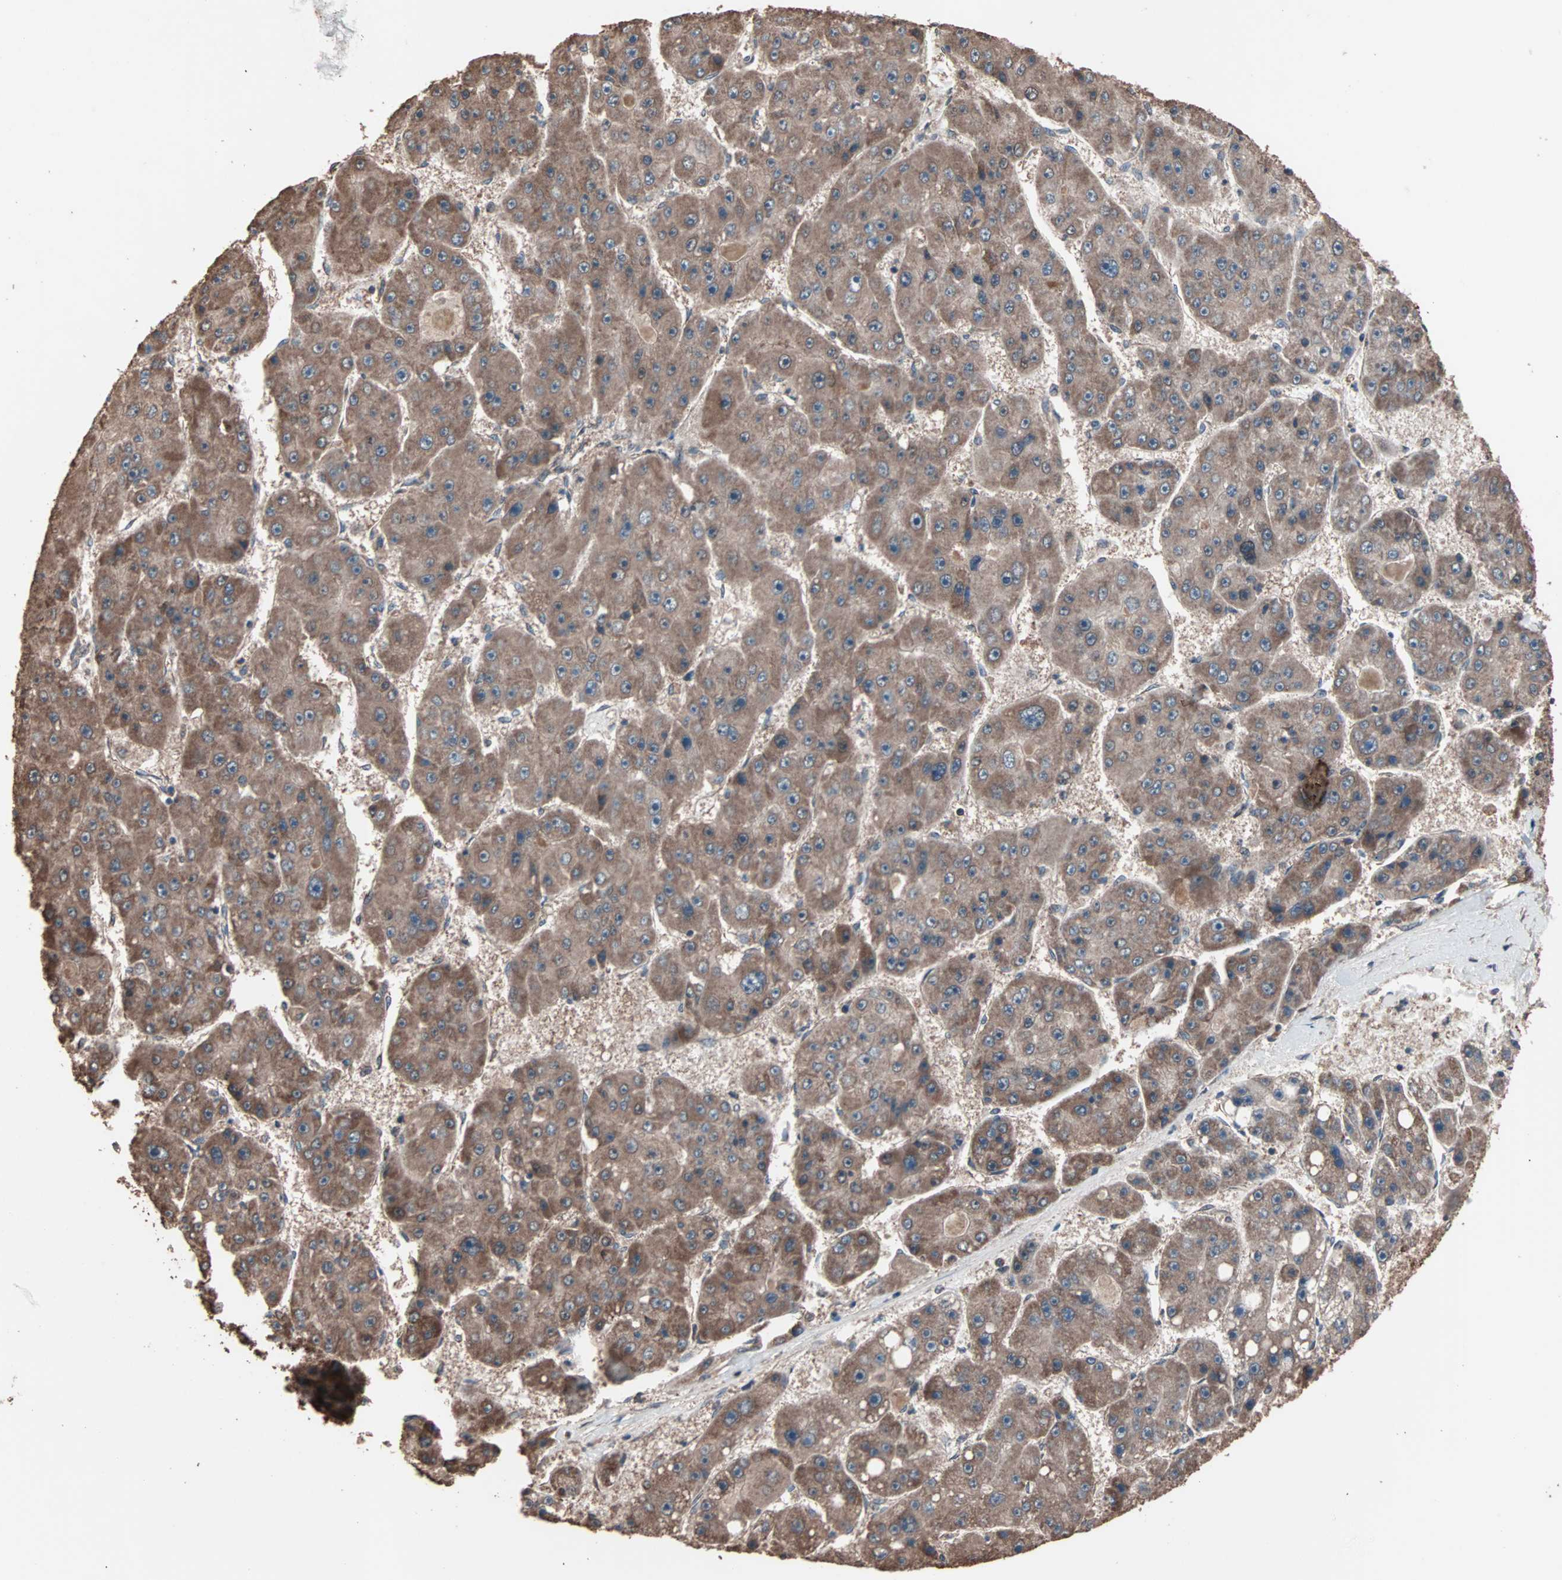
{"staining": {"intensity": "strong", "quantity": ">75%", "location": "cytoplasmic/membranous"}, "tissue": "liver cancer", "cell_type": "Tumor cells", "image_type": "cancer", "snomed": [{"axis": "morphology", "description": "Carcinoma, Hepatocellular, NOS"}, {"axis": "topography", "description": "Liver"}], "caption": "The photomicrograph exhibits immunohistochemical staining of hepatocellular carcinoma (liver). There is strong cytoplasmic/membranous staining is seen in about >75% of tumor cells.", "gene": "MRPL2", "patient": {"sex": "female", "age": 61}}